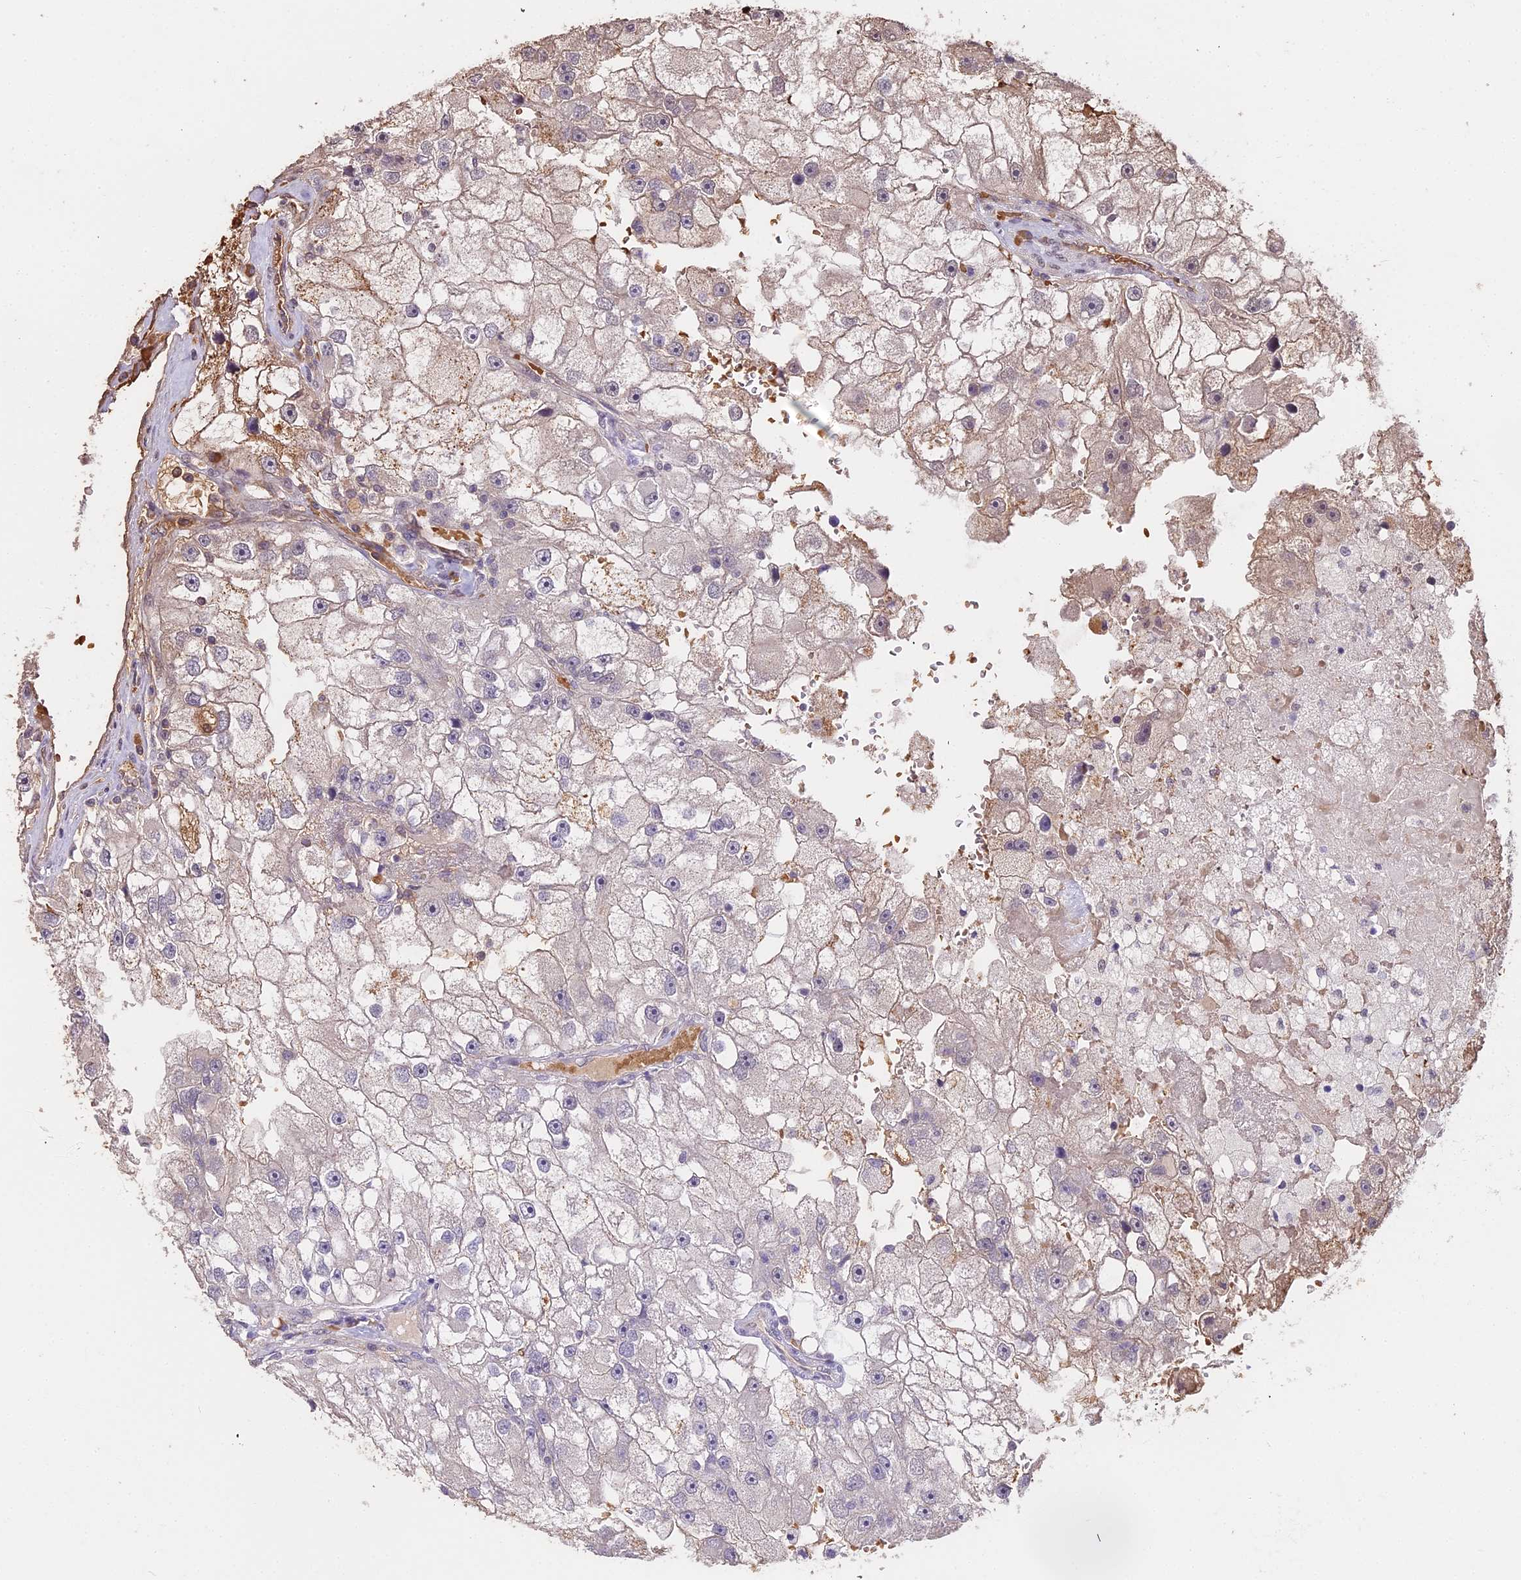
{"staining": {"intensity": "weak", "quantity": "<25%", "location": "cytoplasmic/membranous"}, "tissue": "renal cancer", "cell_type": "Tumor cells", "image_type": "cancer", "snomed": [{"axis": "morphology", "description": "Adenocarcinoma, NOS"}, {"axis": "topography", "description": "Kidney"}], "caption": "The photomicrograph displays no staining of tumor cells in renal cancer. Brightfield microscopy of immunohistochemistry stained with DAB (brown) and hematoxylin (blue), captured at high magnification.", "gene": "ZDBF2", "patient": {"sex": "male", "age": 63}}